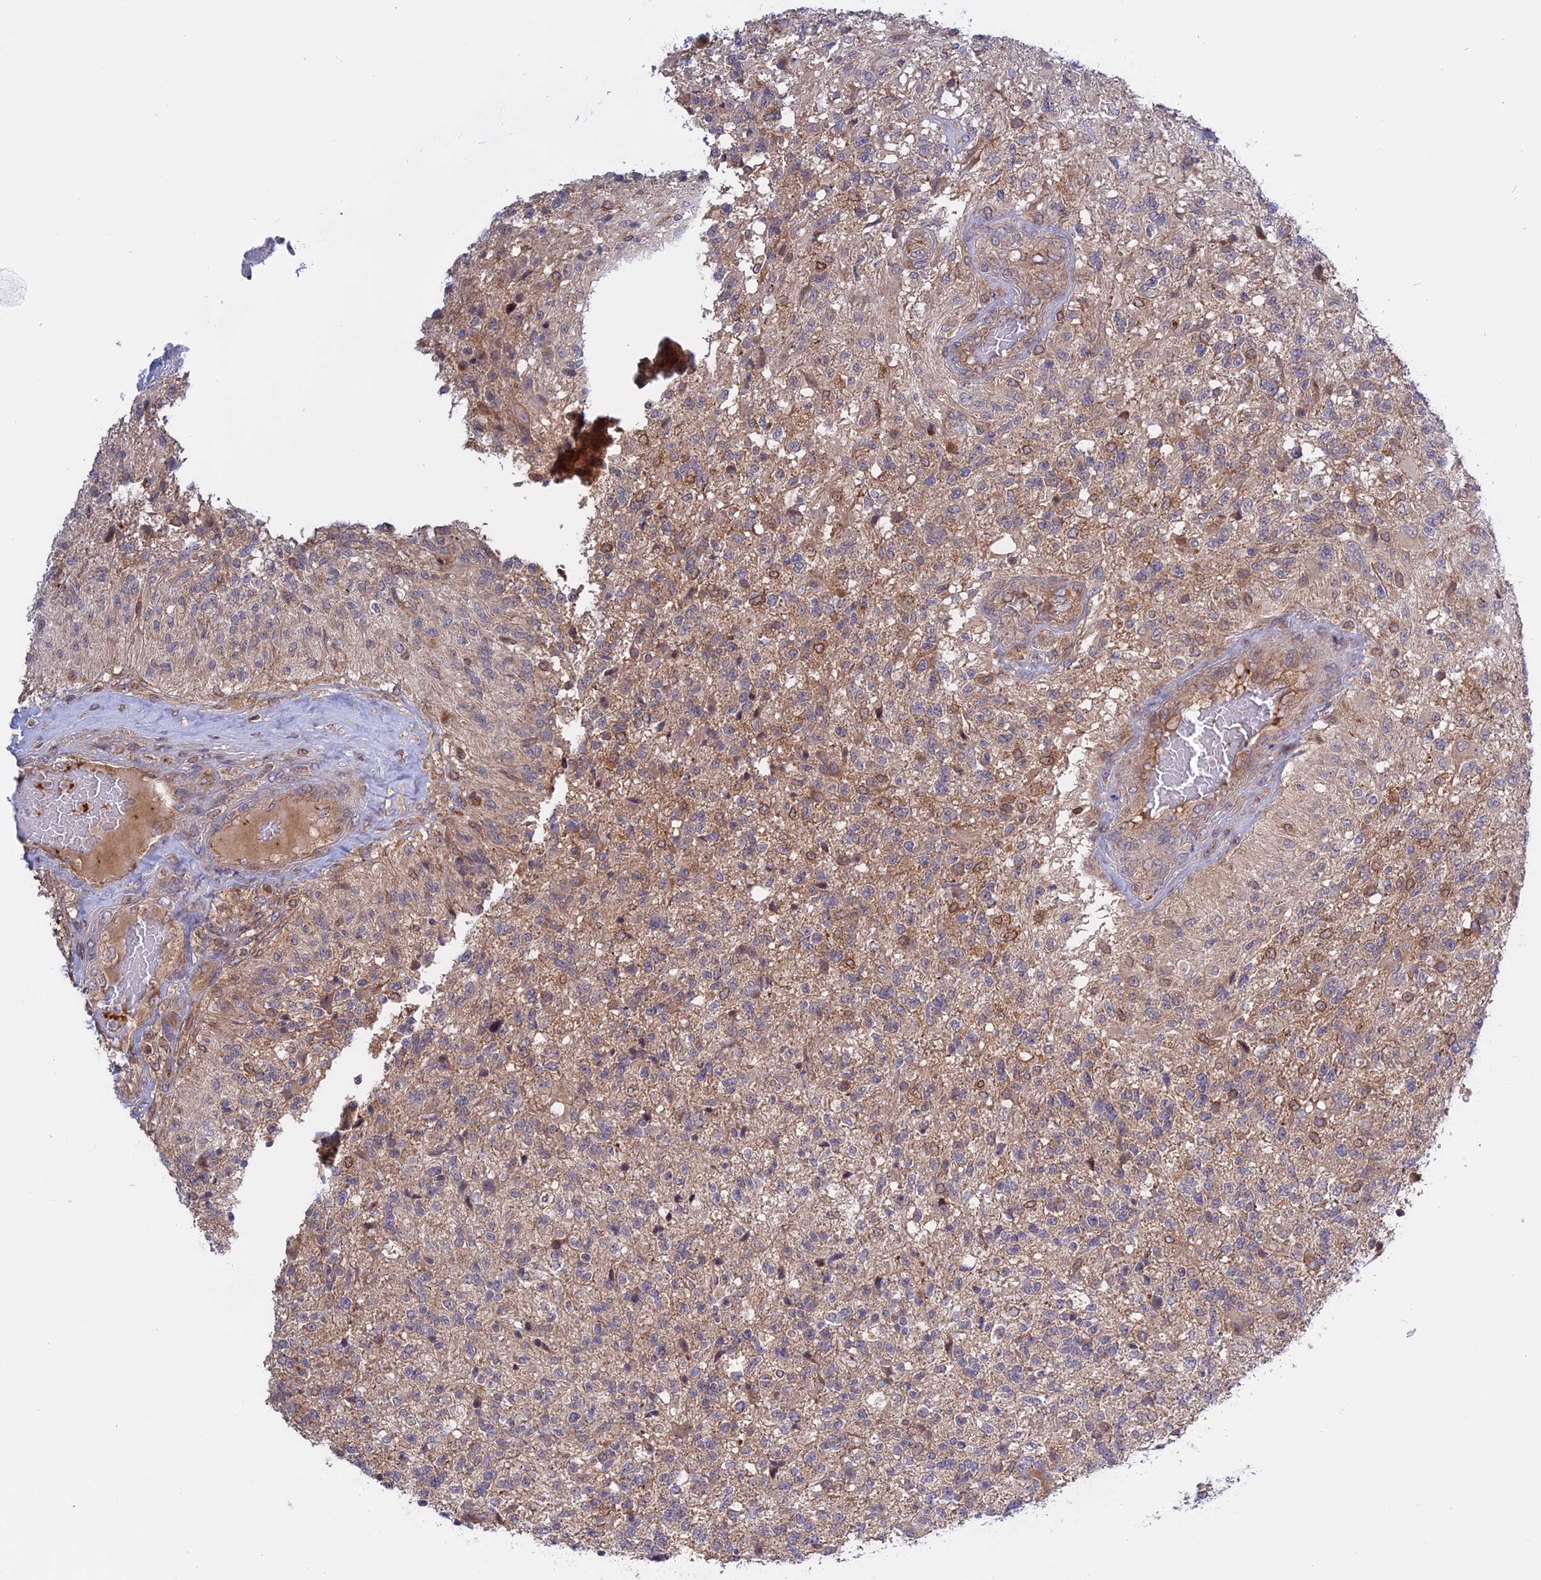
{"staining": {"intensity": "weak", "quantity": "<25%", "location": "cytoplasmic/membranous"}, "tissue": "glioma", "cell_type": "Tumor cells", "image_type": "cancer", "snomed": [{"axis": "morphology", "description": "Glioma, malignant, High grade"}, {"axis": "topography", "description": "Brain"}], "caption": "Micrograph shows no significant protein positivity in tumor cells of malignant glioma (high-grade).", "gene": "IL21R", "patient": {"sex": "male", "age": 56}}